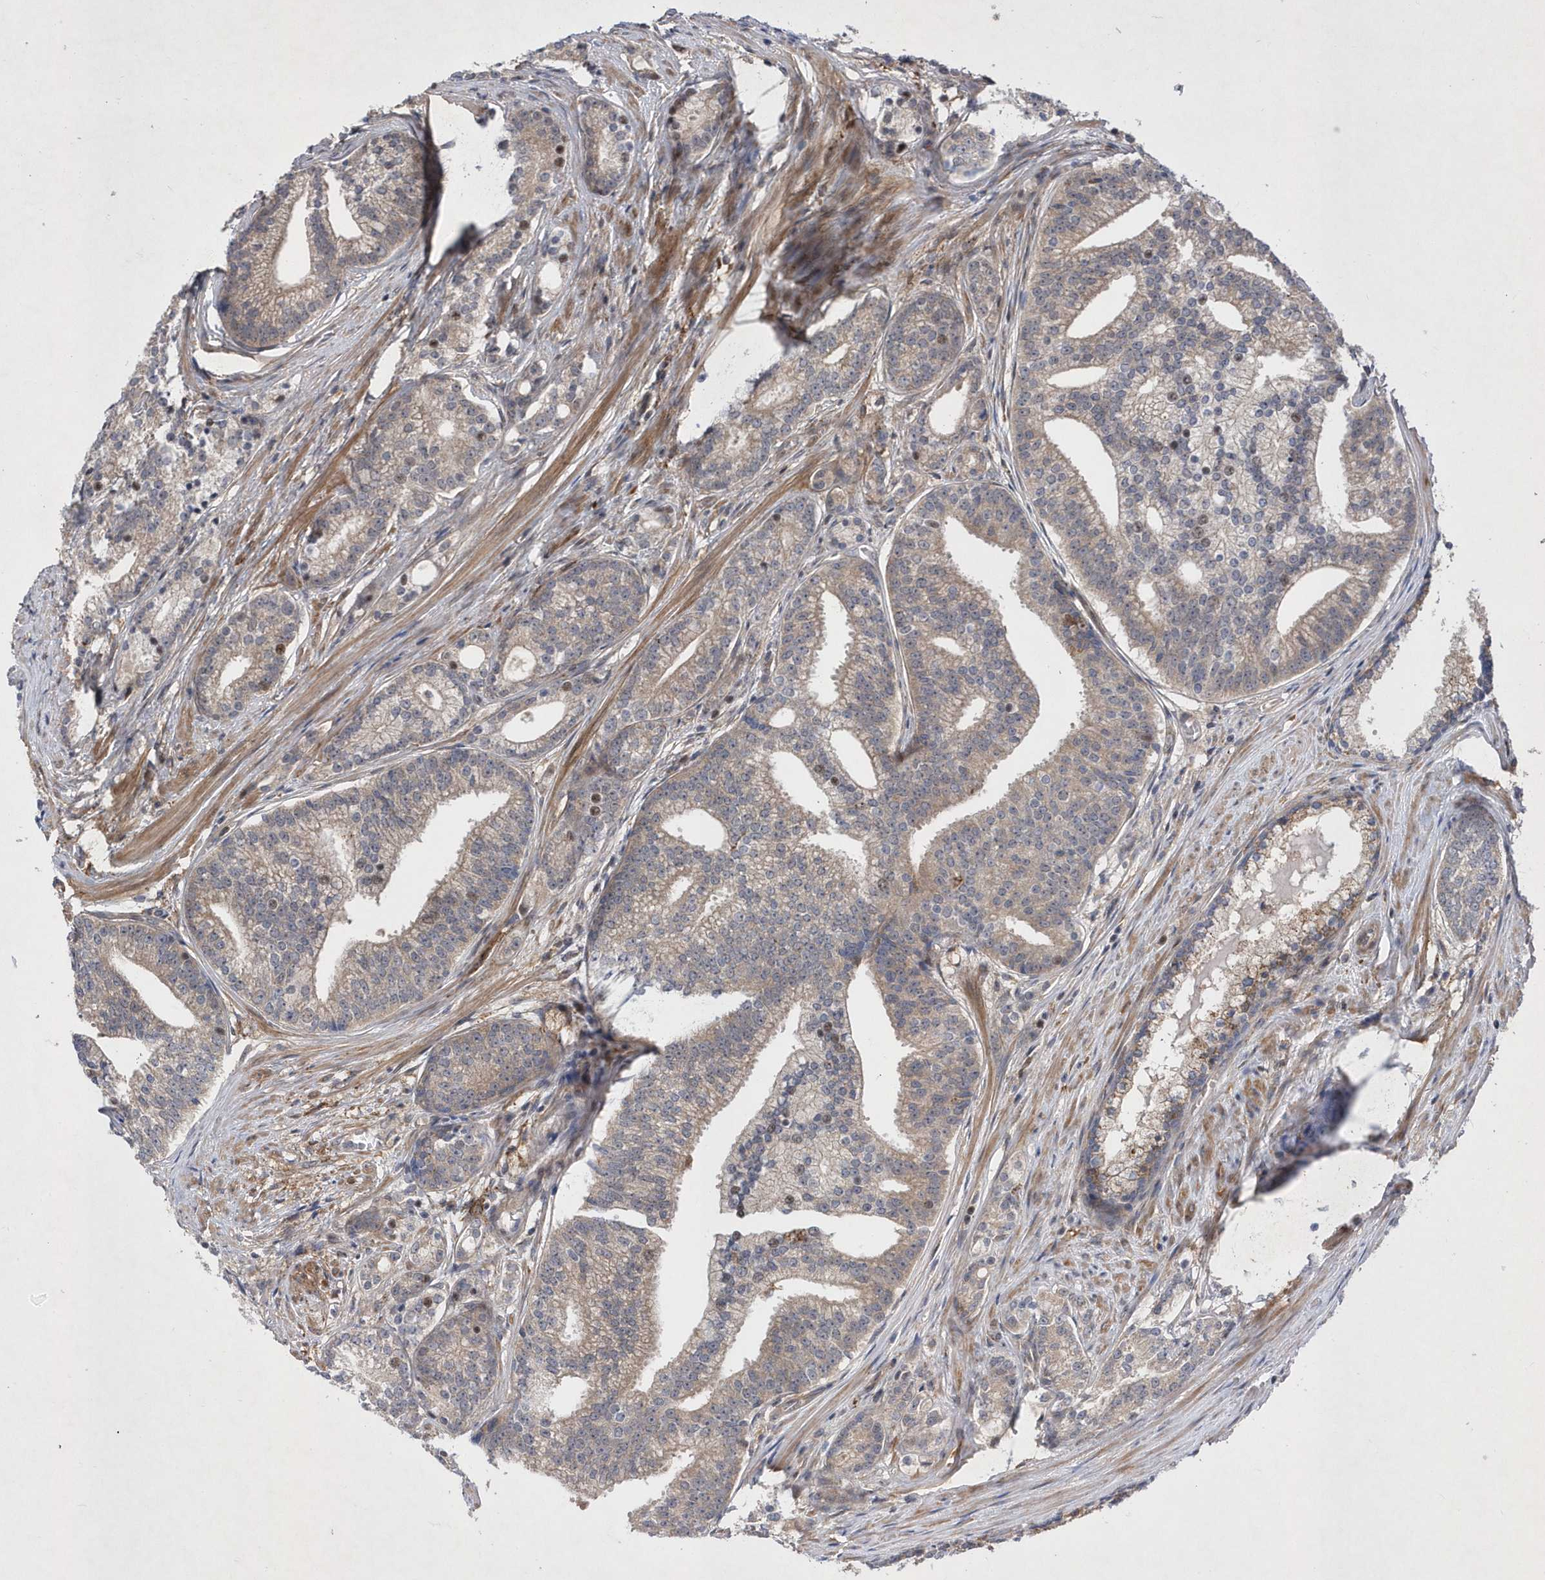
{"staining": {"intensity": "weak", "quantity": ">75%", "location": "cytoplasmic/membranous"}, "tissue": "prostate cancer", "cell_type": "Tumor cells", "image_type": "cancer", "snomed": [{"axis": "morphology", "description": "Adenocarcinoma, Low grade"}, {"axis": "topography", "description": "Prostate"}], "caption": "There is low levels of weak cytoplasmic/membranous staining in tumor cells of prostate cancer, as demonstrated by immunohistochemical staining (brown color).", "gene": "LONRF2", "patient": {"sex": "male", "age": 71}}